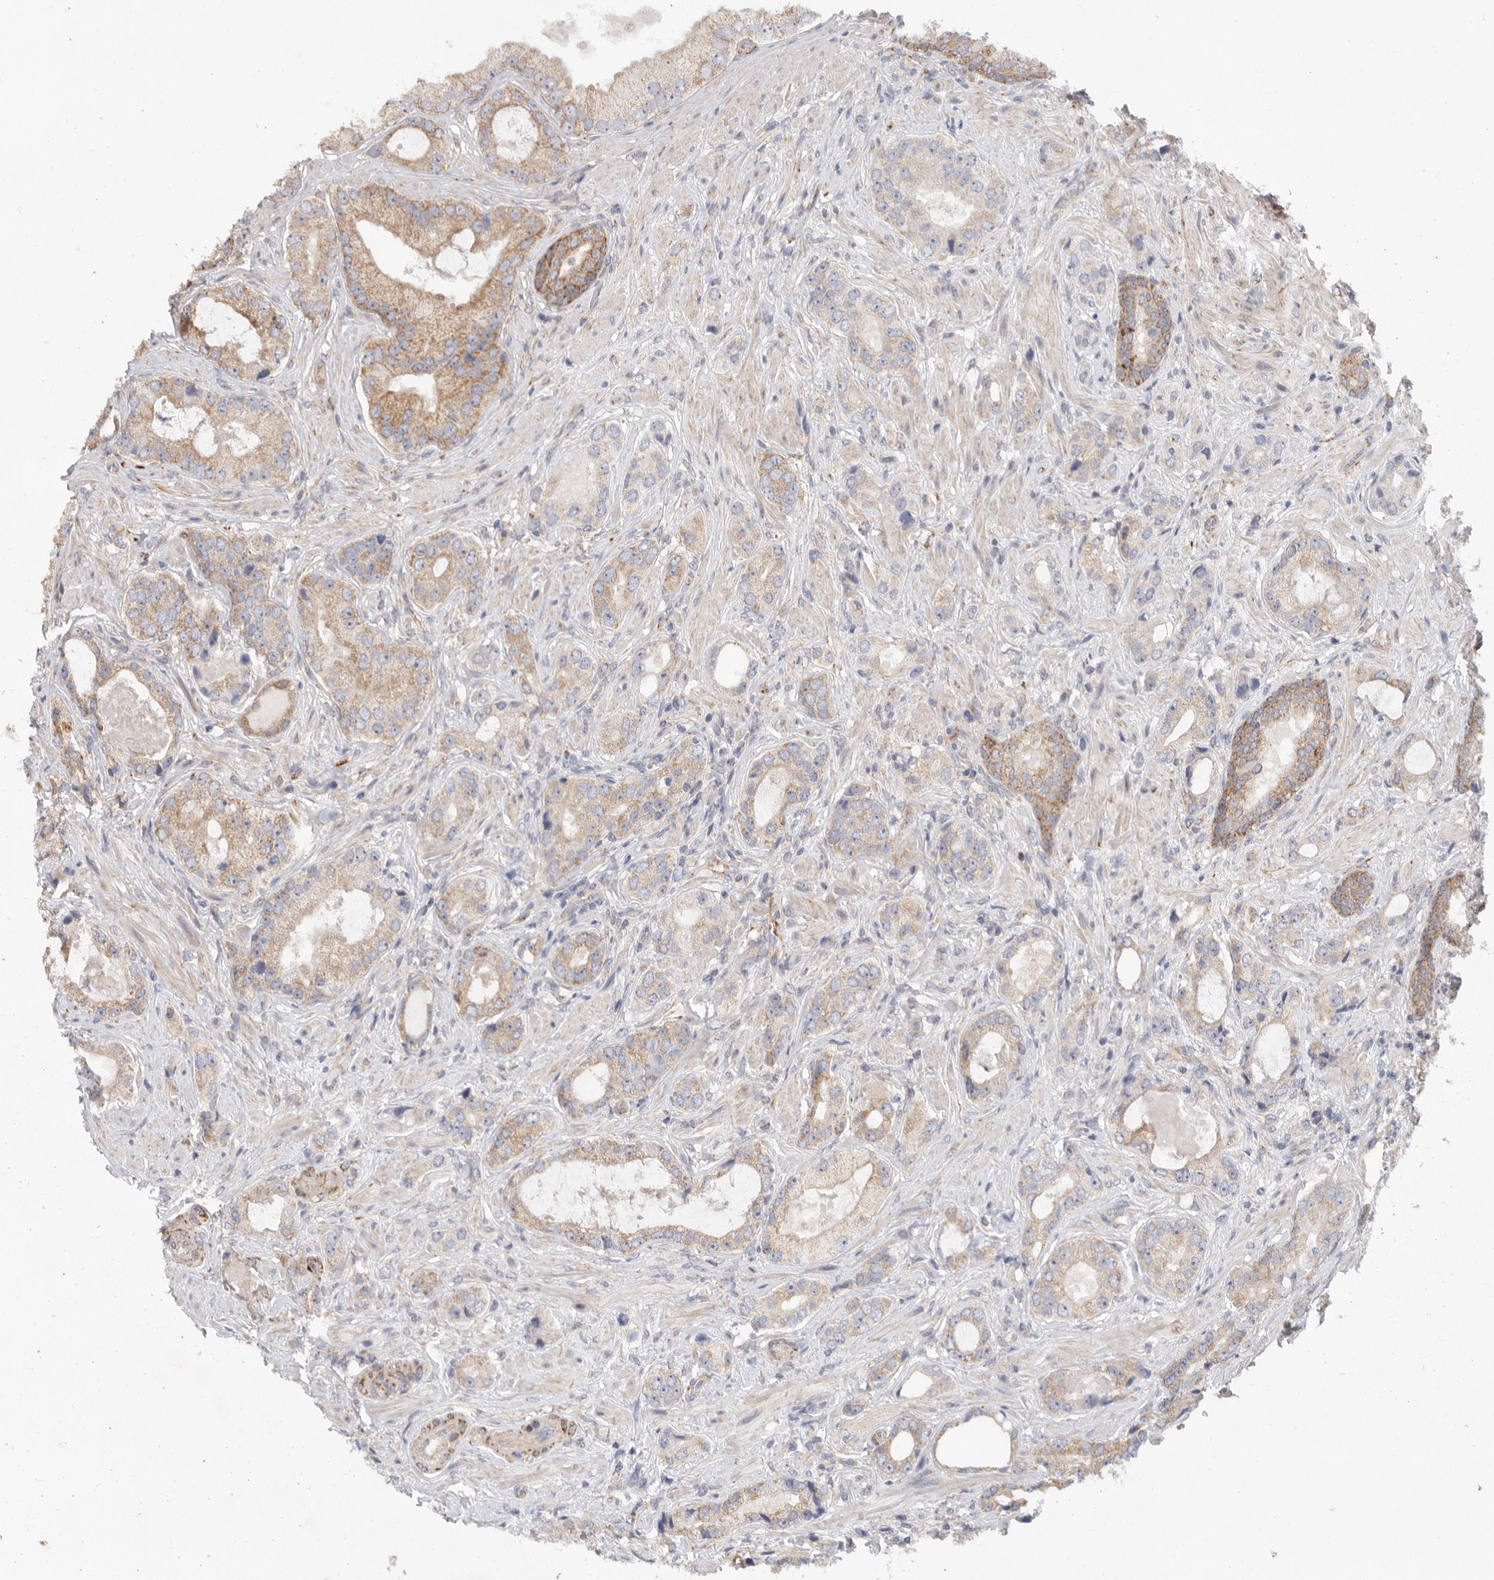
{"staining": {"intensity": "moderate", "quantity": "25%-75%", "location": "cytoplasmic/membranous"}, "tissue": "prostate cancer", "cell_type": "Tumor cells", "image_type": "cancer", "snomed": [{"axis": "morphology", "description": "Normal tissue, NOS"}, {"axis": "morphology", "description": "Adenocarcinoma, High grade"}, {"axis": "topography", "description": "Prostate"}, {"axis": "topography", "description": "Peripheral nerve tissue"}], "caption": "Prostate cancer (high-grade adenocarcinoma) stained for a protein (brown) demonstrates moderate cytoplasmic/membranous positive positivity in about 25%-75% of tumor cells.", "gene": "MTFR1L", "patient": {"sex": "male", "age": 59}}